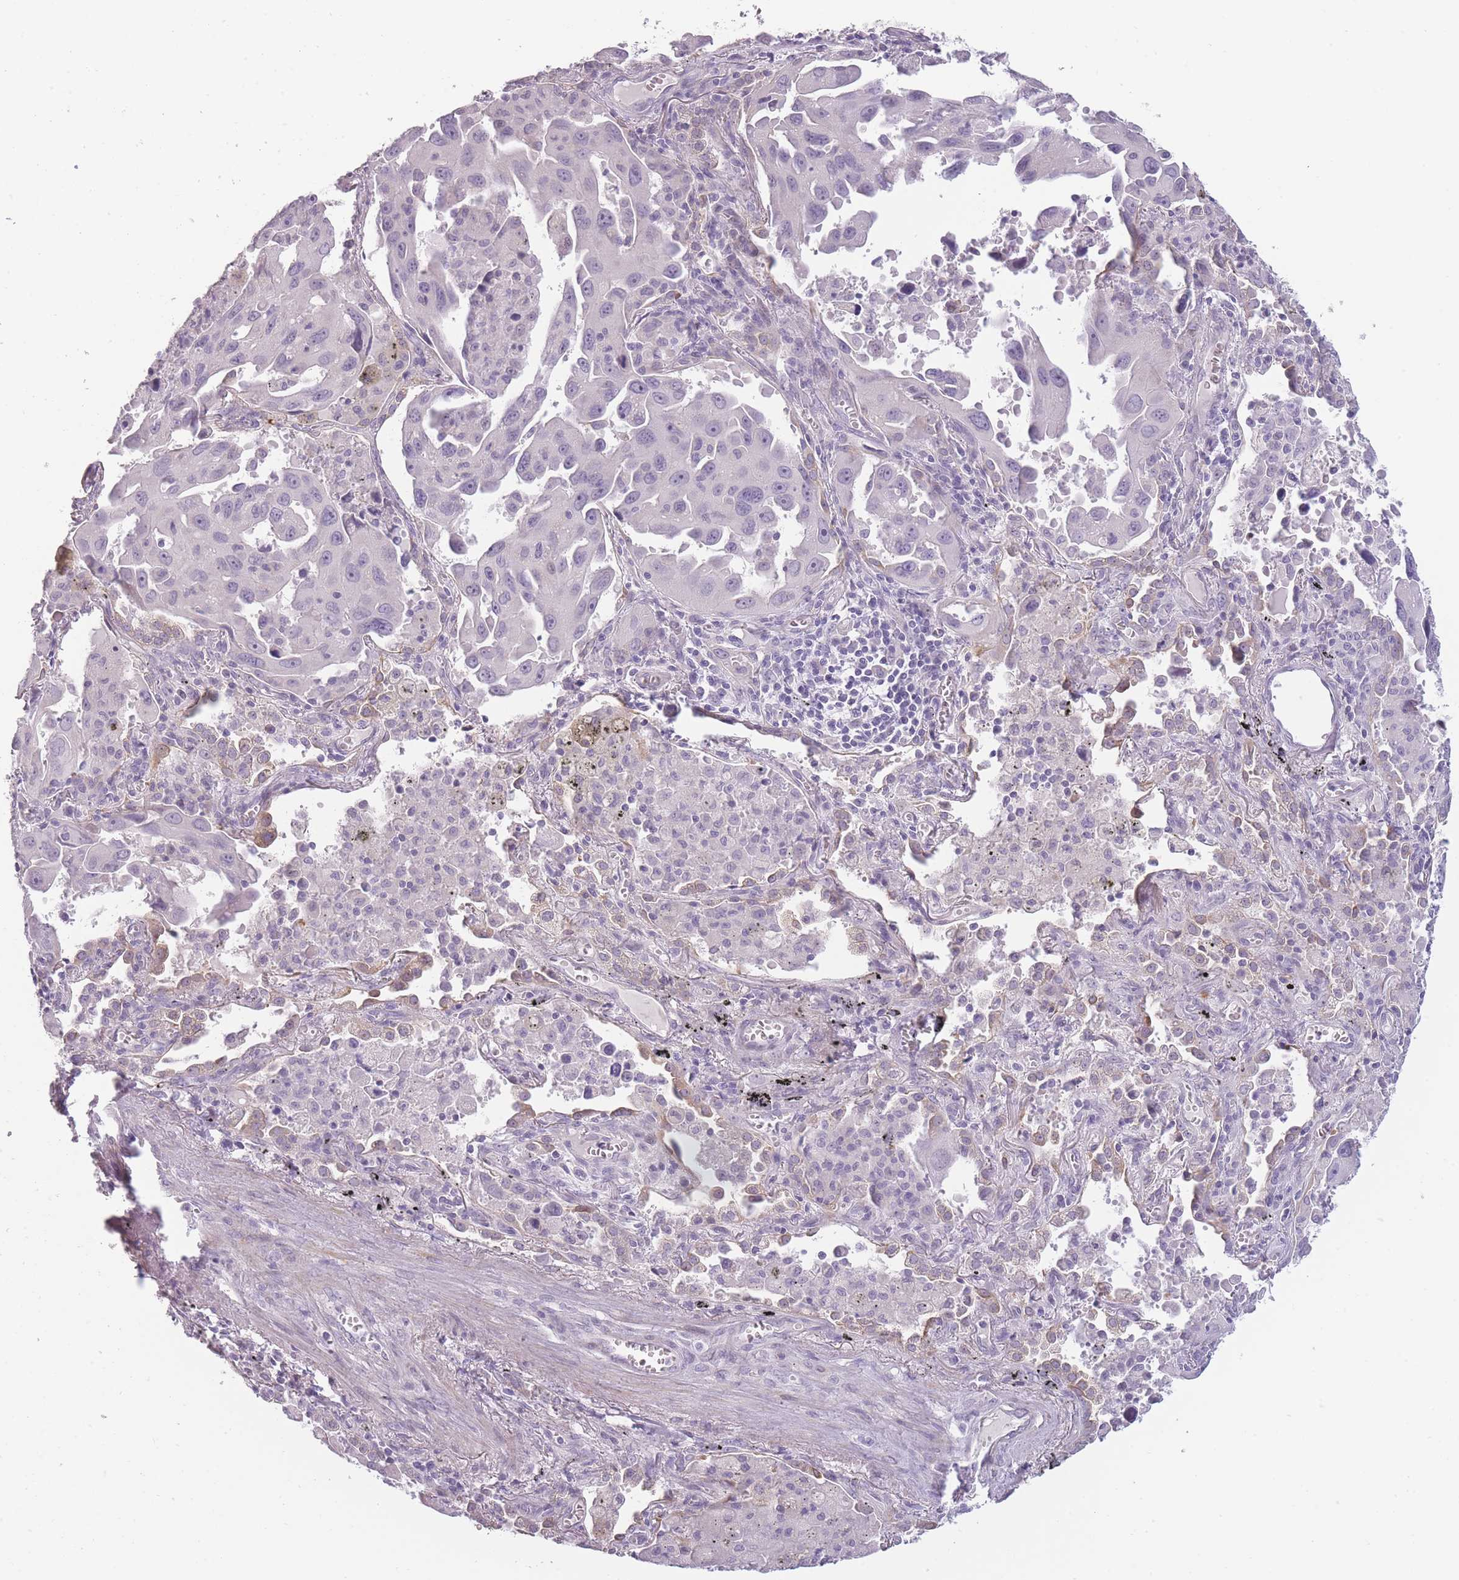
{"staining": {"intensity": "negative", "quantity": "none", "location": "none"}, "tissue": "lung cancer", "cell_type": "Tumor cells", "image_type": "cancer", "snomed": [{"axis": "morphology", "description": "Adenocarcinoma, NOS"}, {"axis": "topography", "description": "Lung"}], "caption": "Immunohistochemistry (IHC) photomicrograph of neoplastic tissue: human adenocarcinoma (lung) stained with DAB (3,3'-diaminobenzidine) shows no significant protein staining in tumor cells. (DAB immunohistochemistry with hematoxylin counter stain).", "gene": "TMEM236", "patient": {"sex": "male", "age": 66}}